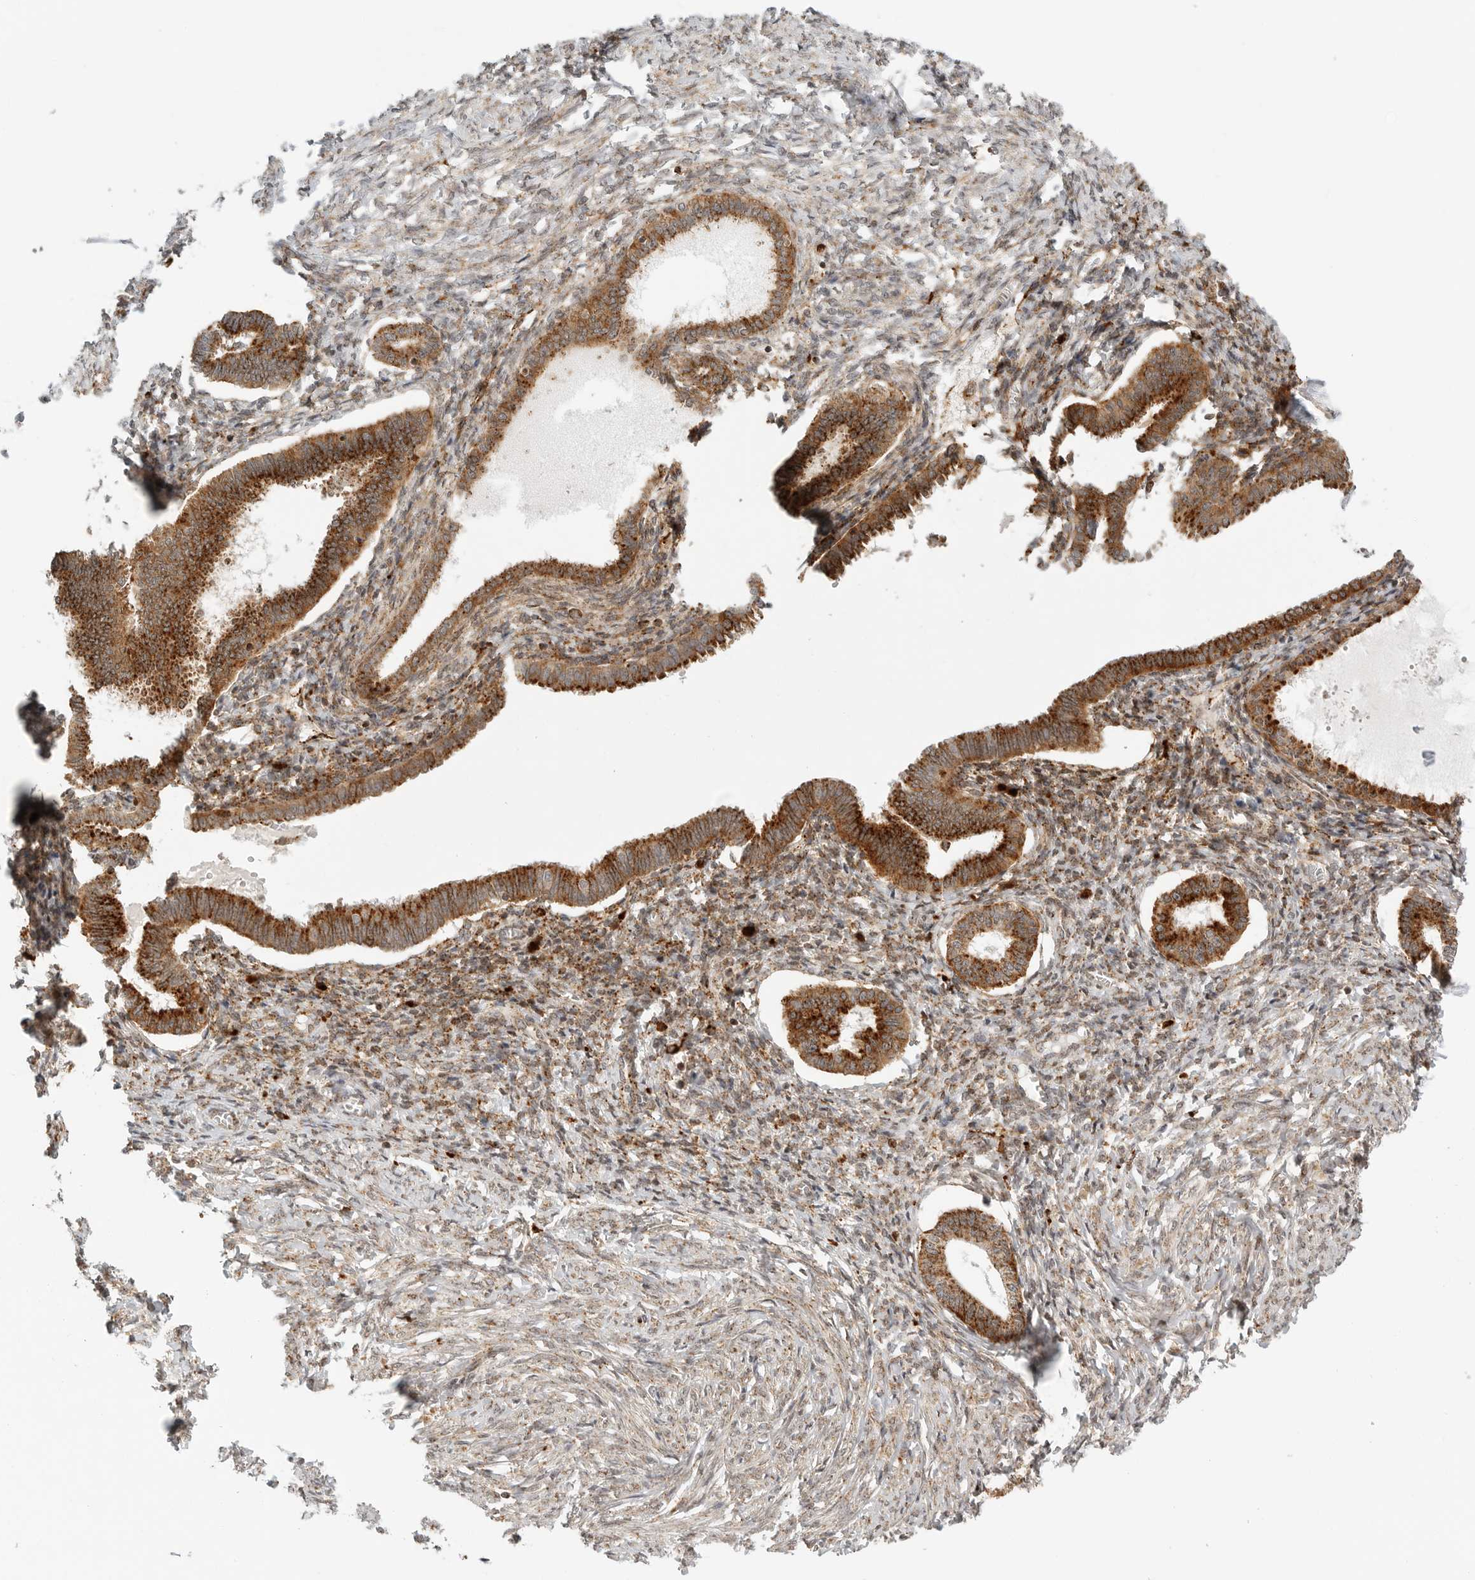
{"staining": {"intensity": "moderate", "quantity": ">75%", "location": "cytoplasmic/membranous"}, "tissue": "endometrium", "cell_type": "Cells in endometrial stroma", "image_type": "normal", "snomed": [{"axis": "morphology", "description": "Normal tissue, NOS"}, {"axis": "topography", "description": "Endometrium"}], "caption": "Protein expression analysis of normal endometrium reveals moderate cytoplasmic/membranous expression in about >75% of cells in endometrial stroma.", "gene": "IDUA", "patient": {"sex": "female", "age": 77}}